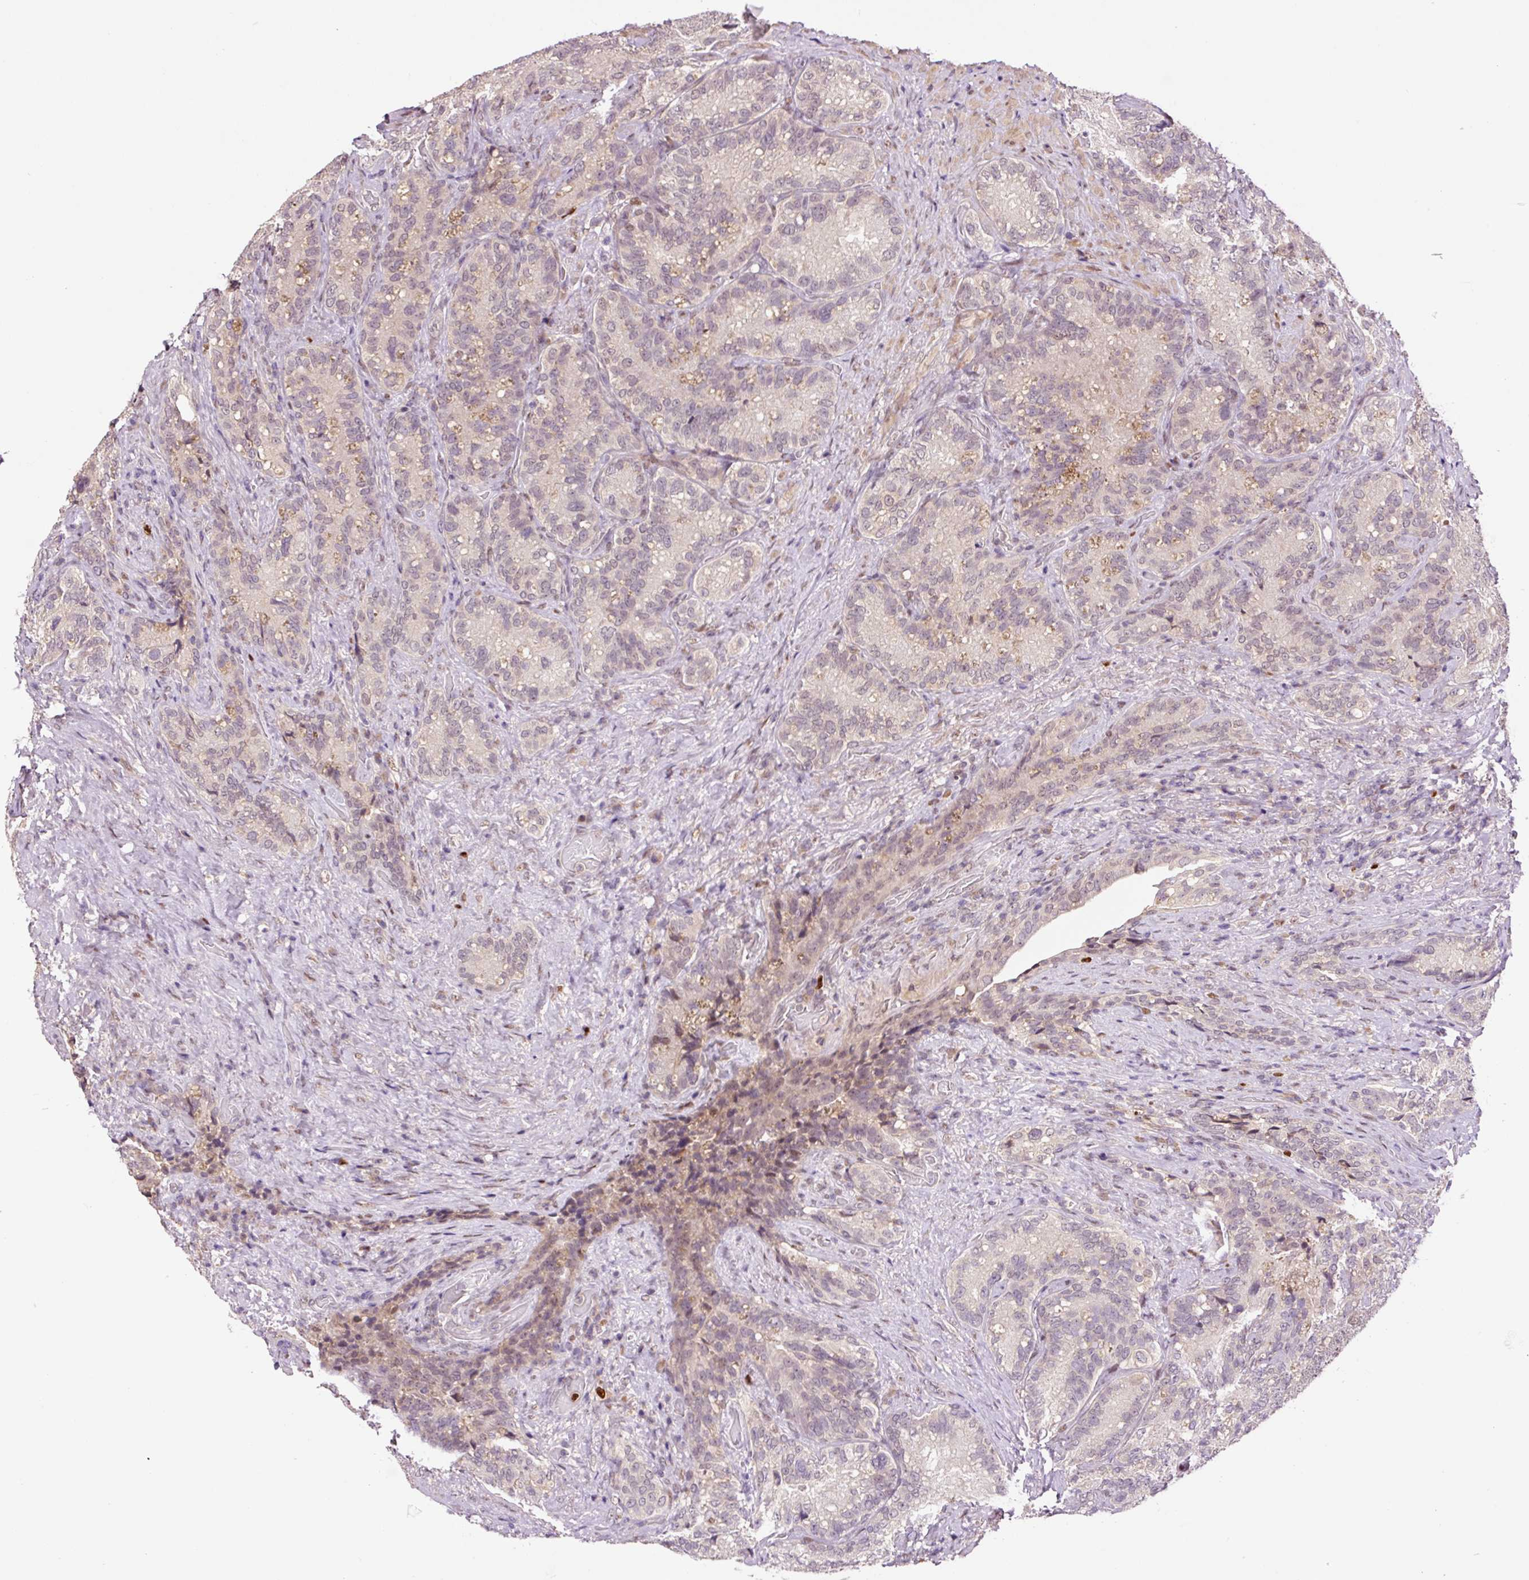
{"staining": {"intensity": "negative", "quantity": "none", "location": "none"}, "tissue": "seminal vesicle", "cell_type": "Glandular cells", "image_type": "normal", "snomed": [{"axis": "morphology", "description": "Normal tissue, NOS"}, {"axis": "topography", "description": "Seminal veicle"}], "caption": "This is an immunohistochemistry (IHC) image of unremarkable seminal vesicle. There is no staining in glandular cells.", "gene": "DPPA4", "patient": {"sex": "male", "age": 68}}